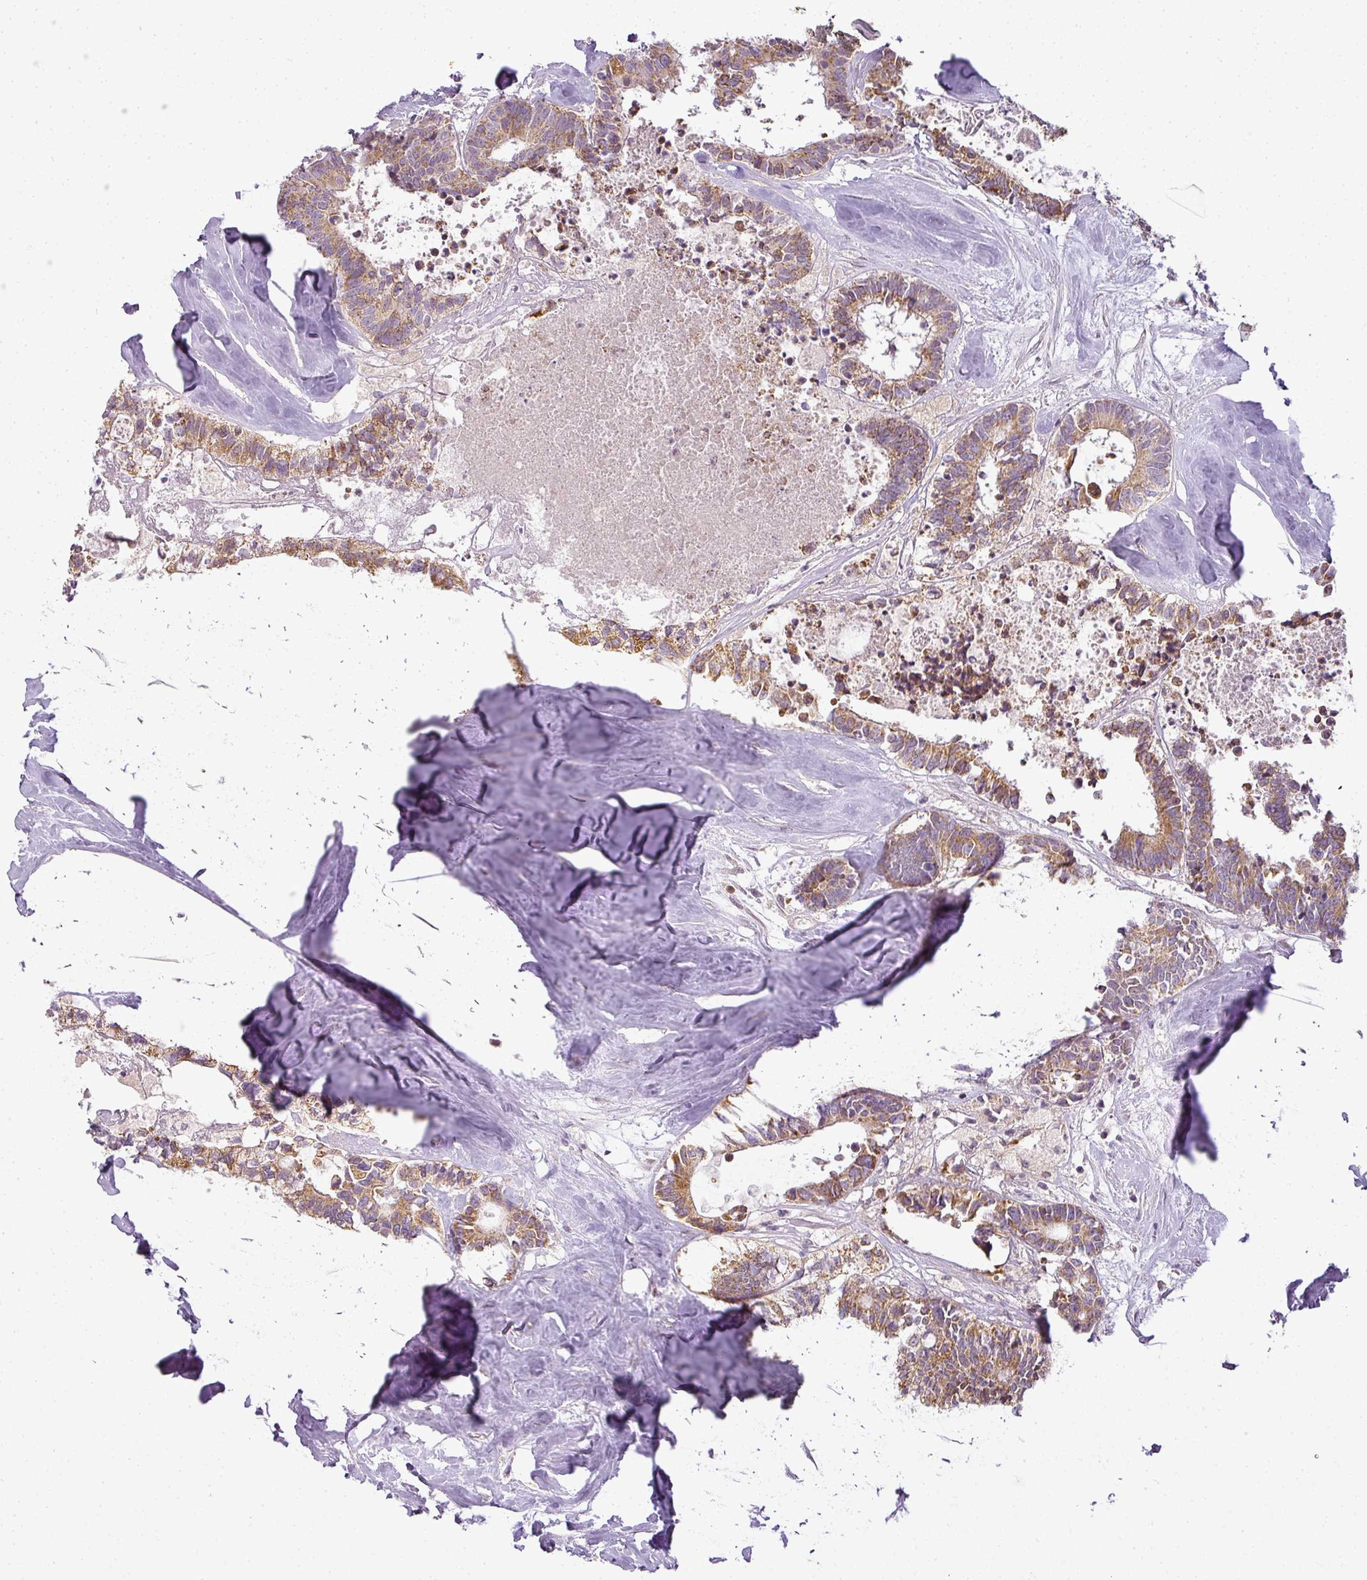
{"staining": {"intensity": "moderate", "quantity": ">75%", "location": "cytoplasmic/membranous"}, "tissue": "colorectal cancer", "cell_type": "Tumor cells", "image_type": "cancer", "snomed": [{"axis": "morphology", "description": "Adenocarcinoma, NOS"}, {"axis": "topography", "description": "Colon"}, {"axis": "topography", "description": "Rectum"}], "caption": "Tumor cells demonstrate medium levels of moderate cytoplasmic/membranous expression in about >75% of cells in human adenocarcinoma (colorectal).", "gene": "LY75", "patient": {"sex": "male", "age": 57}}